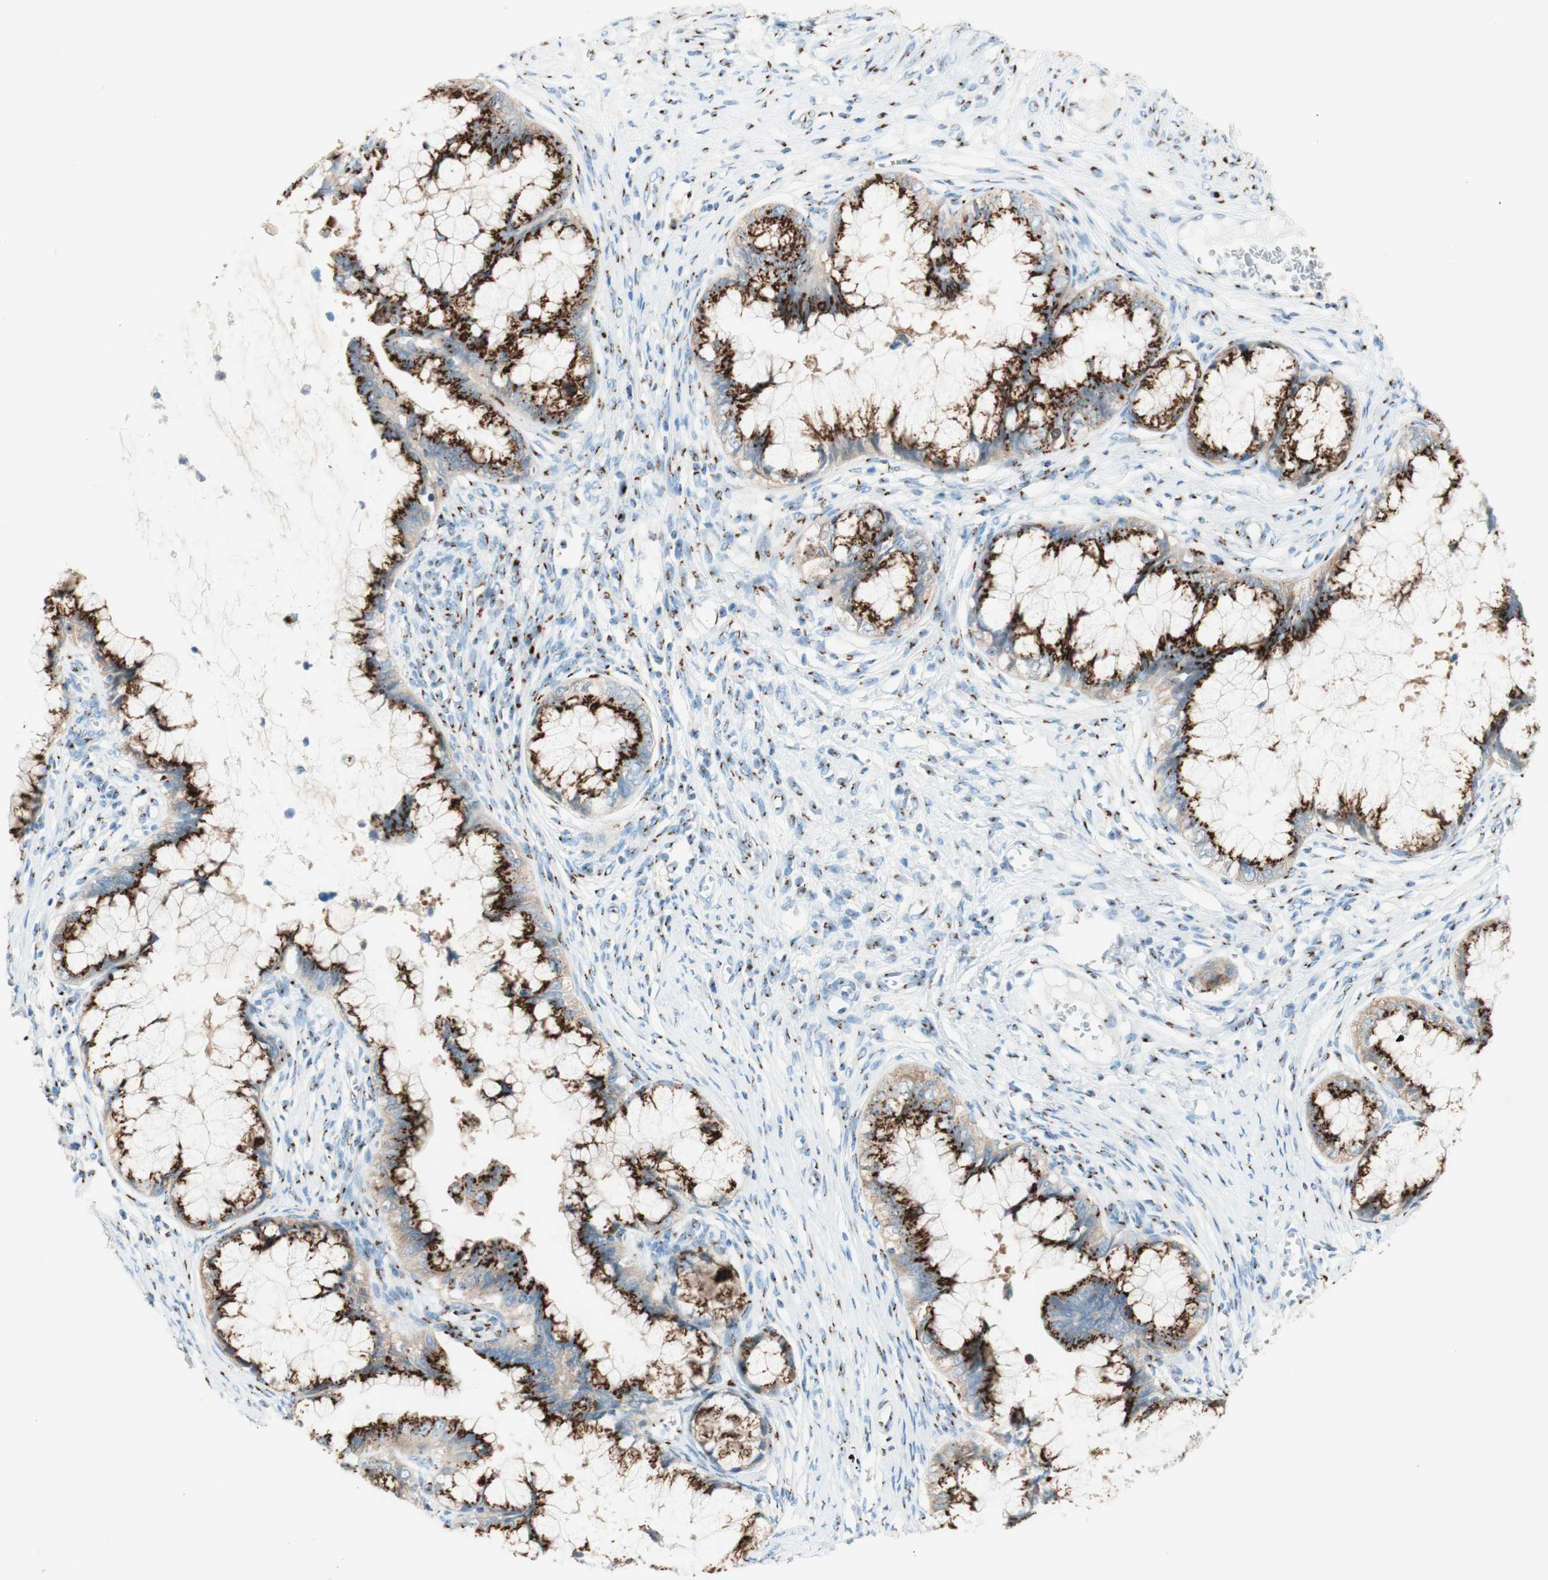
{"staining": {"intensity": "strong", "quantity": ">75%", "location": "cytoplasmic/membranous"}, "tissue": "cervical cancer", "cell_type": "Tumor cells", "image_type": "cancer", "snomed": [{"axis": "morphology", "description": "Adenocarcinoma, NOS"}, {"axis": "topography", "description": "Cervix"}], "caption": "This is a histology image of immunohistochemistry (IHC) staining of cervical adenocarcinoma, which shows strong staining in the cytoplasmic/membranous of tumor cells.", "gene": "GOLGB1", "patient": {"sex": "female", "age": 44}}